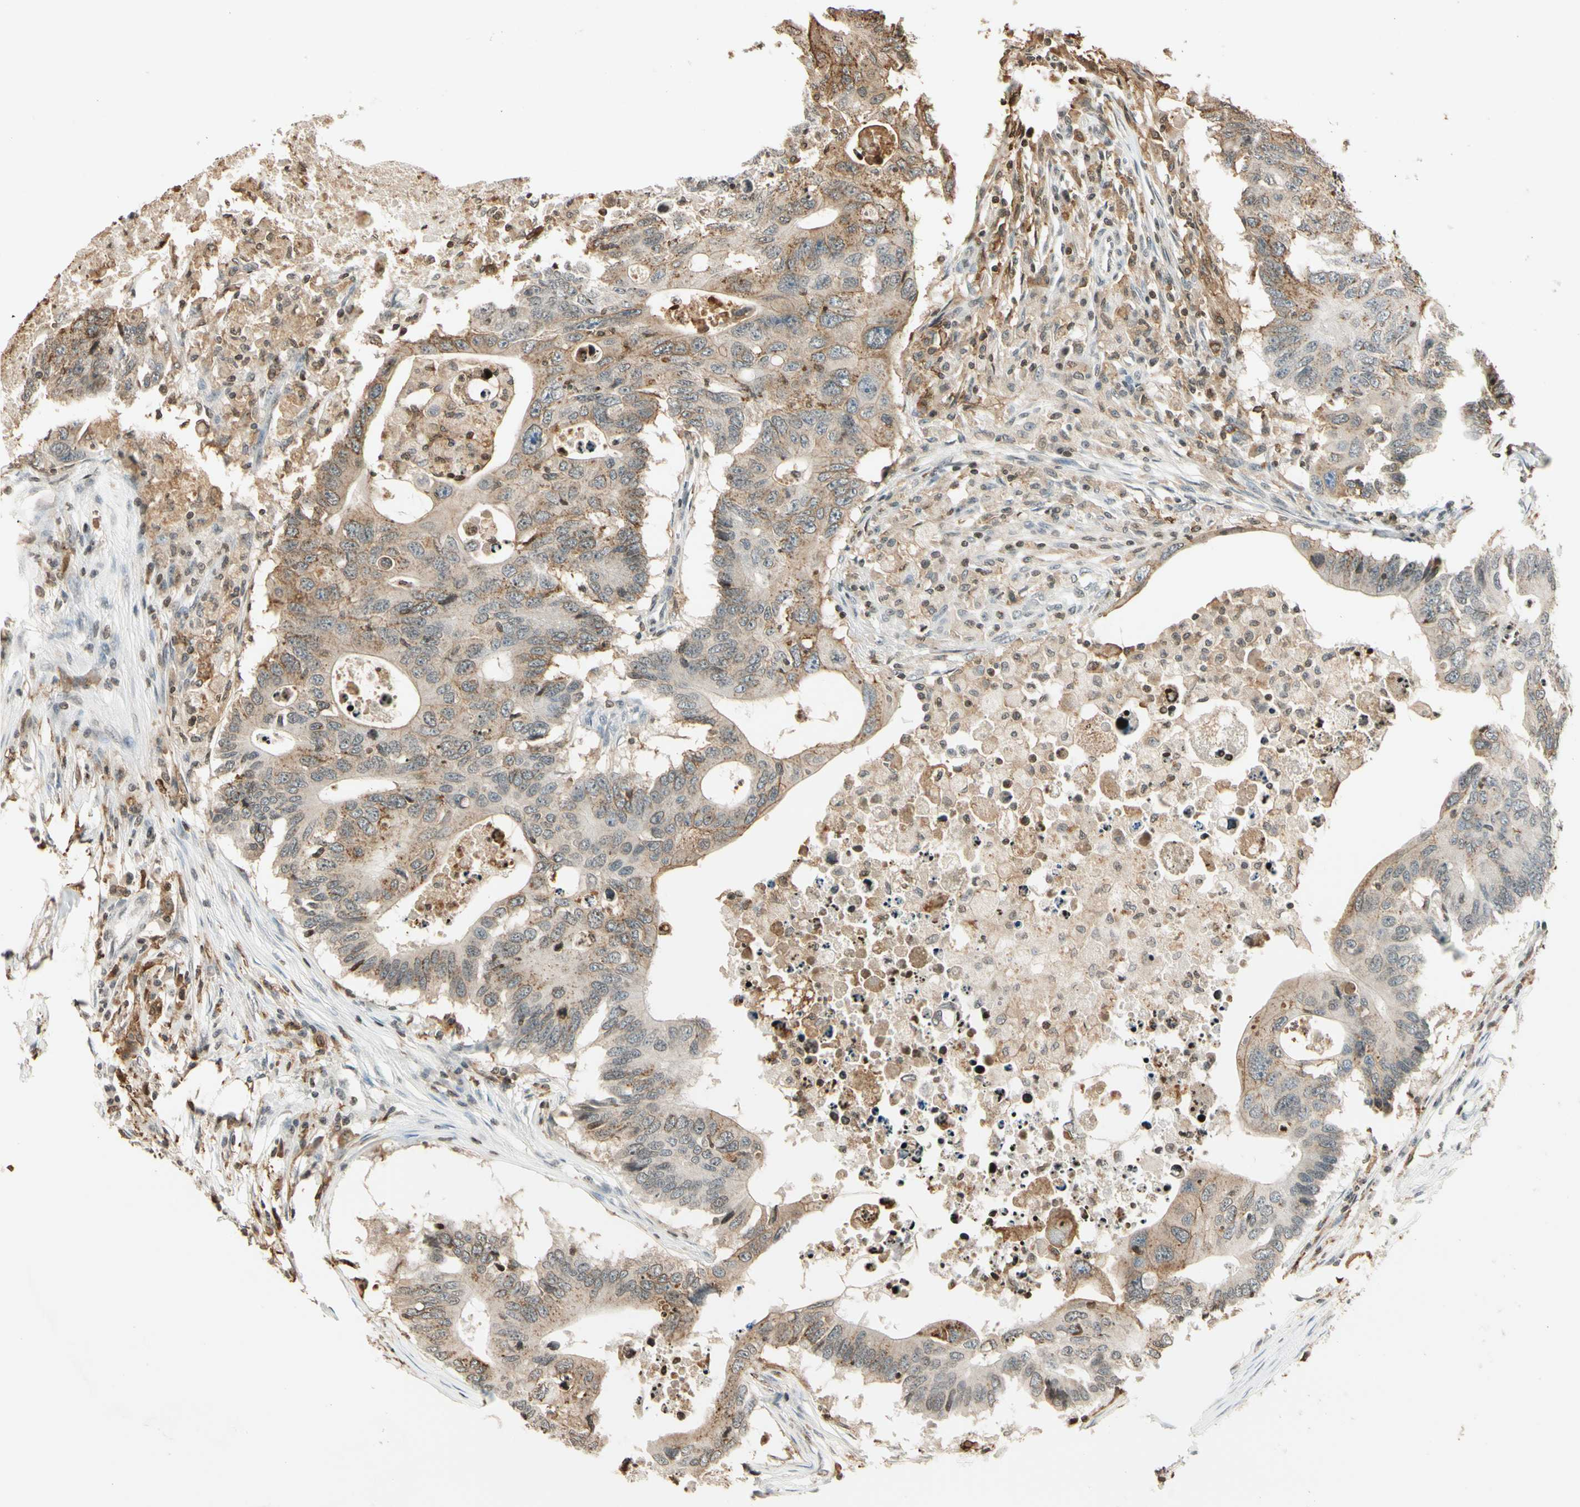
{"staining": {"intensity": "moderate", "quantity": "25%-75%", "location": "cytoplasmic/membranous"}, "tissue": "colorectal cancer", "cell_type": "Tumor cells", "image_type": "cancer", "snomed": [{"axis": "morphology", "description": "Adenocarcinoma, NOS"}, {"axis": "topography", "description": "Colon"}], "caption": "A photomicrograph showing moderate cytoplasmic/membranous expression in approximately 25%-75% of tumor cells in colorectal adenocarcinoma, as visualized by brown immunohistochemical staining.", "gene": "FER", "patient": {"sex": "male", "age": 71}}